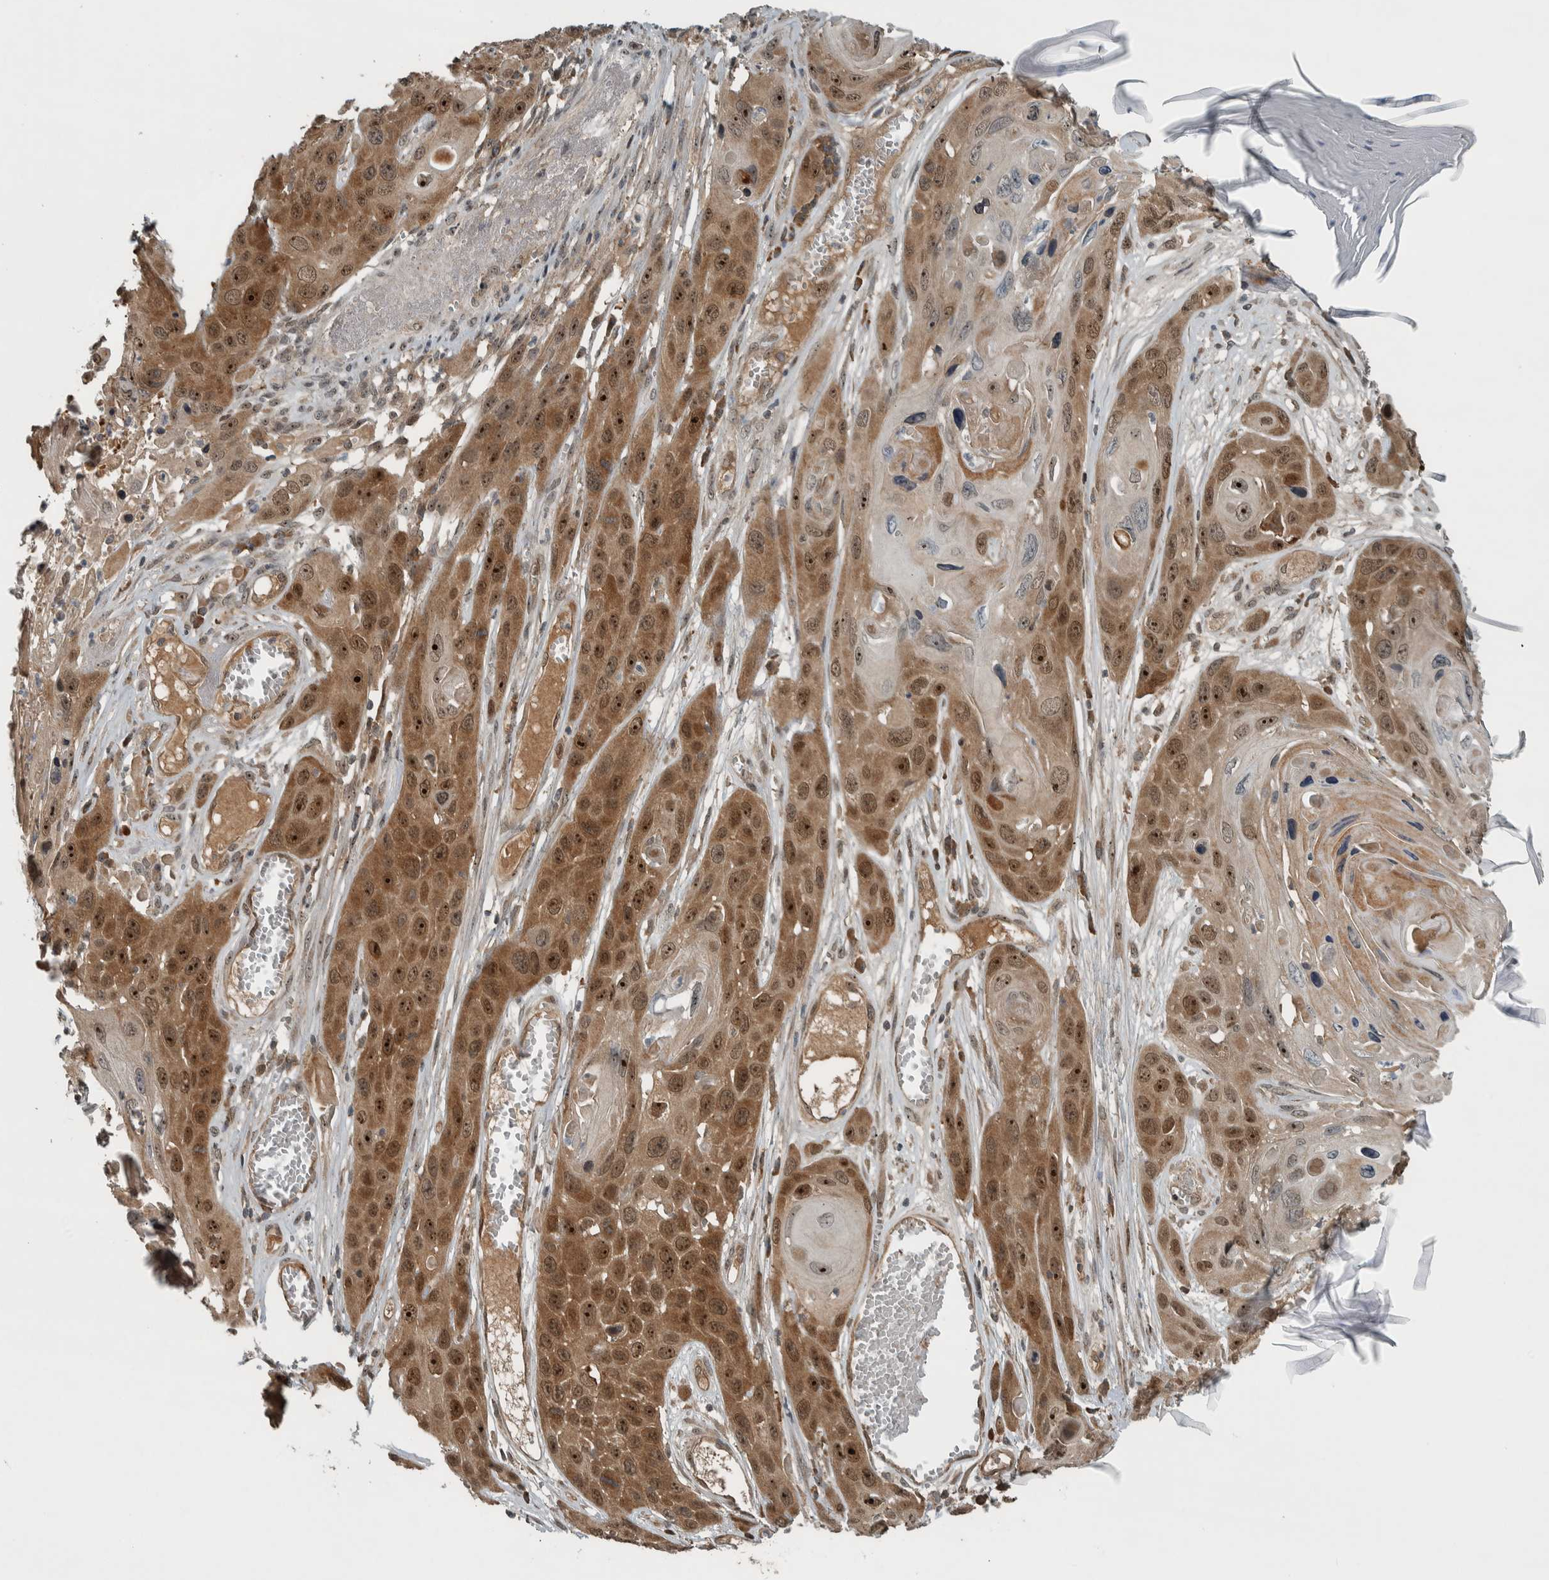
{"staining": {"intensity": "moderate", "quantity": ">75%", "location": "cytoplasmic/membranous,nuclear"}, "tissue": "skin cancer", "cell_type": "Tumor cells", "image_type": "cancer", "snomed": [{"axis": "morphology", "description": "Squamous cell carcinoma, NOS"}, {"axis": "topography", "description": "Skin"}], "caption": "Skin cancer stained with a protein marker displays moderate staining in tumor cells.", "gene": "XPO5", "patient": {"sex": "male", "age": 55}}